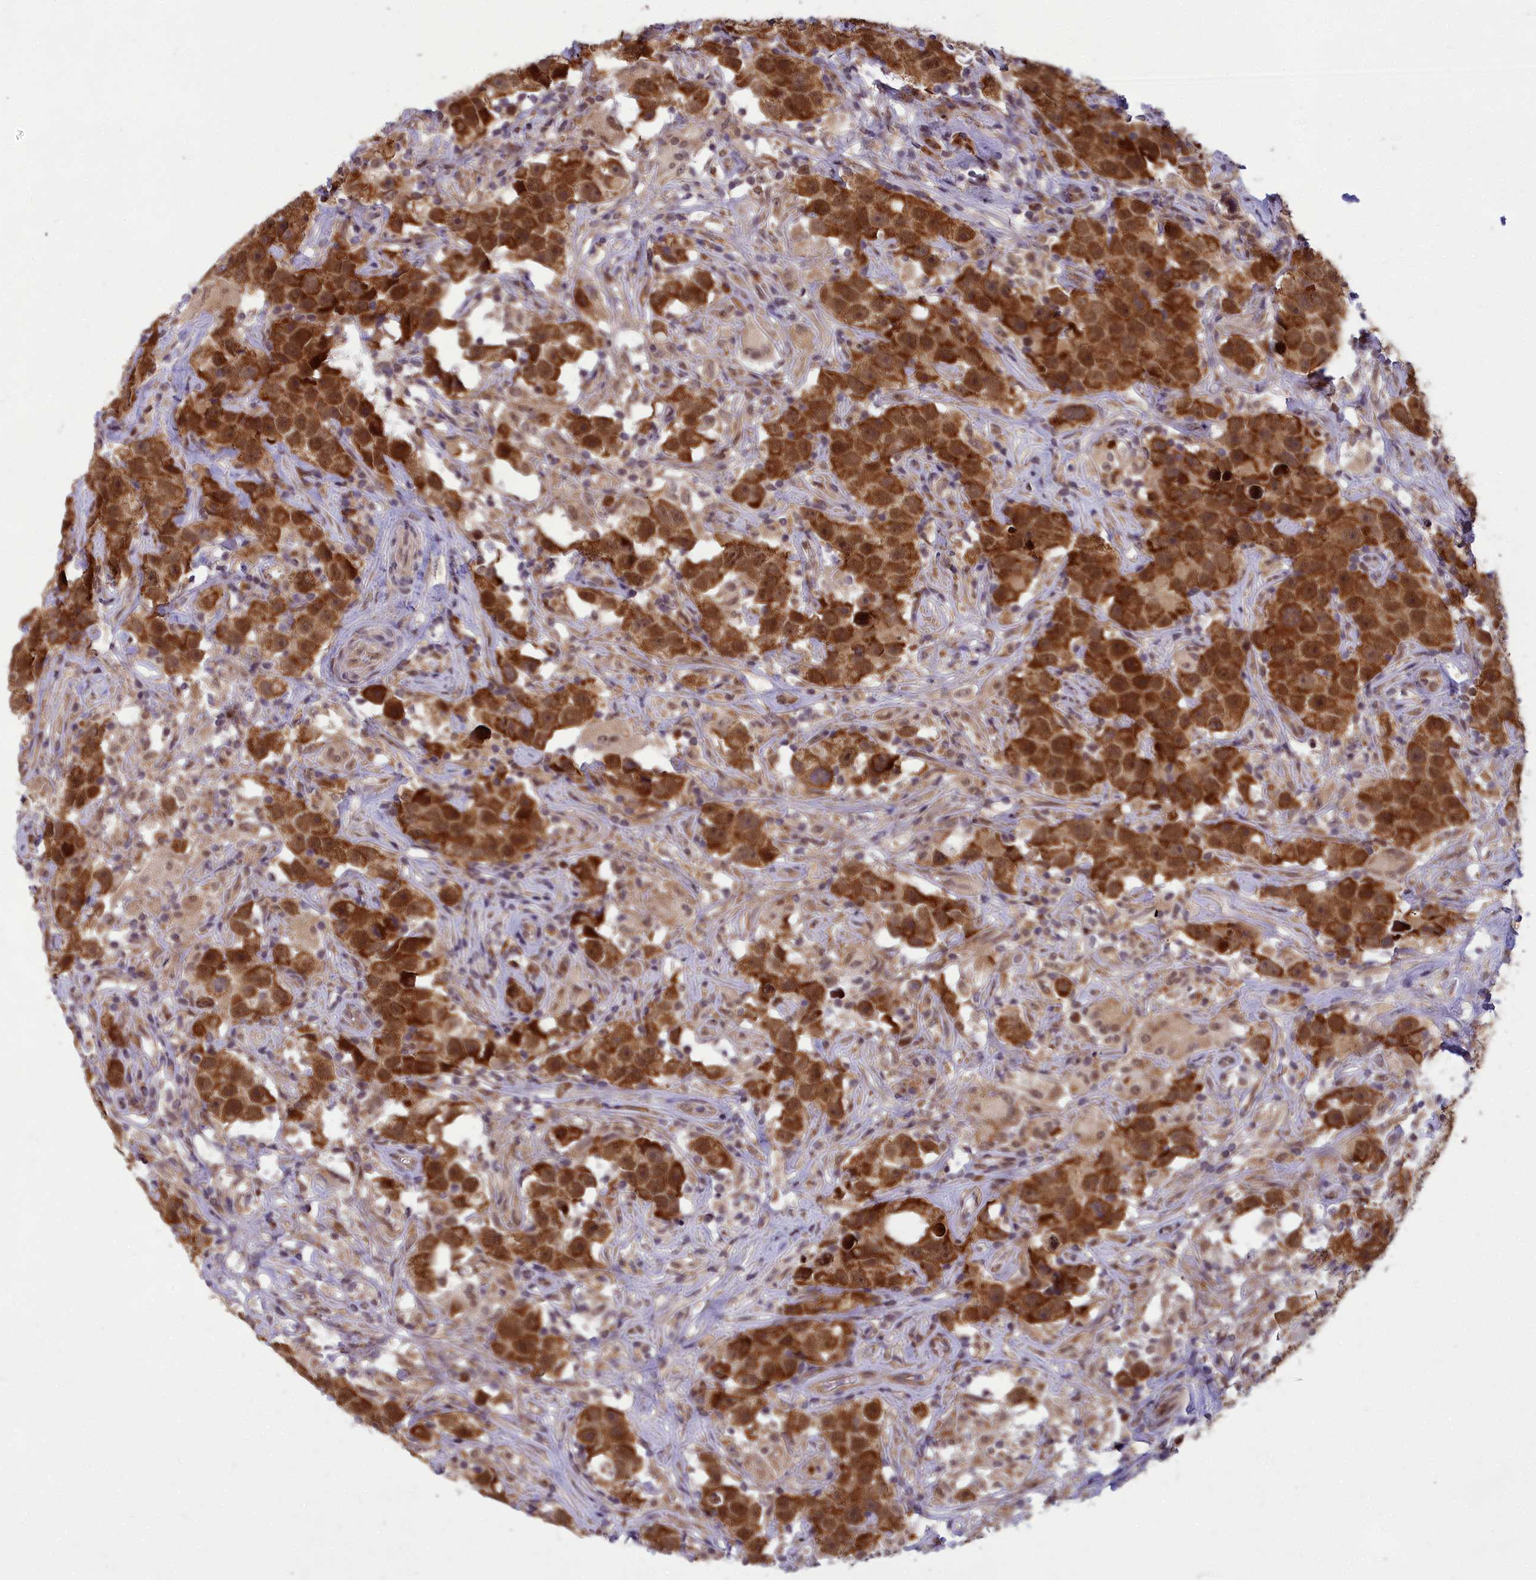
{"staining": {"intensity": "strong", "quantity": ">75%", "location": "cytoplasmic/membranous"}, "tissue": "testis cancer", "cell_type": "Tumor cells", "image_type": "cancer", "snomed": [{"axis": "morphology", "description": "Seminoma, NOS"}, {"axis": "topography", "description": "Testis"}], "caption": "IHC of seminoma (testis) exhibits high levels of strong cytoplasmic/membranous staining in about >75% of tumor cells. The staining was performed using DAB, with brown indicating positive protein expression. Nuclei are stained blue with hematoxylin.", "gene": "EARS2", "patient": {"sex": "male", "age": 49}}